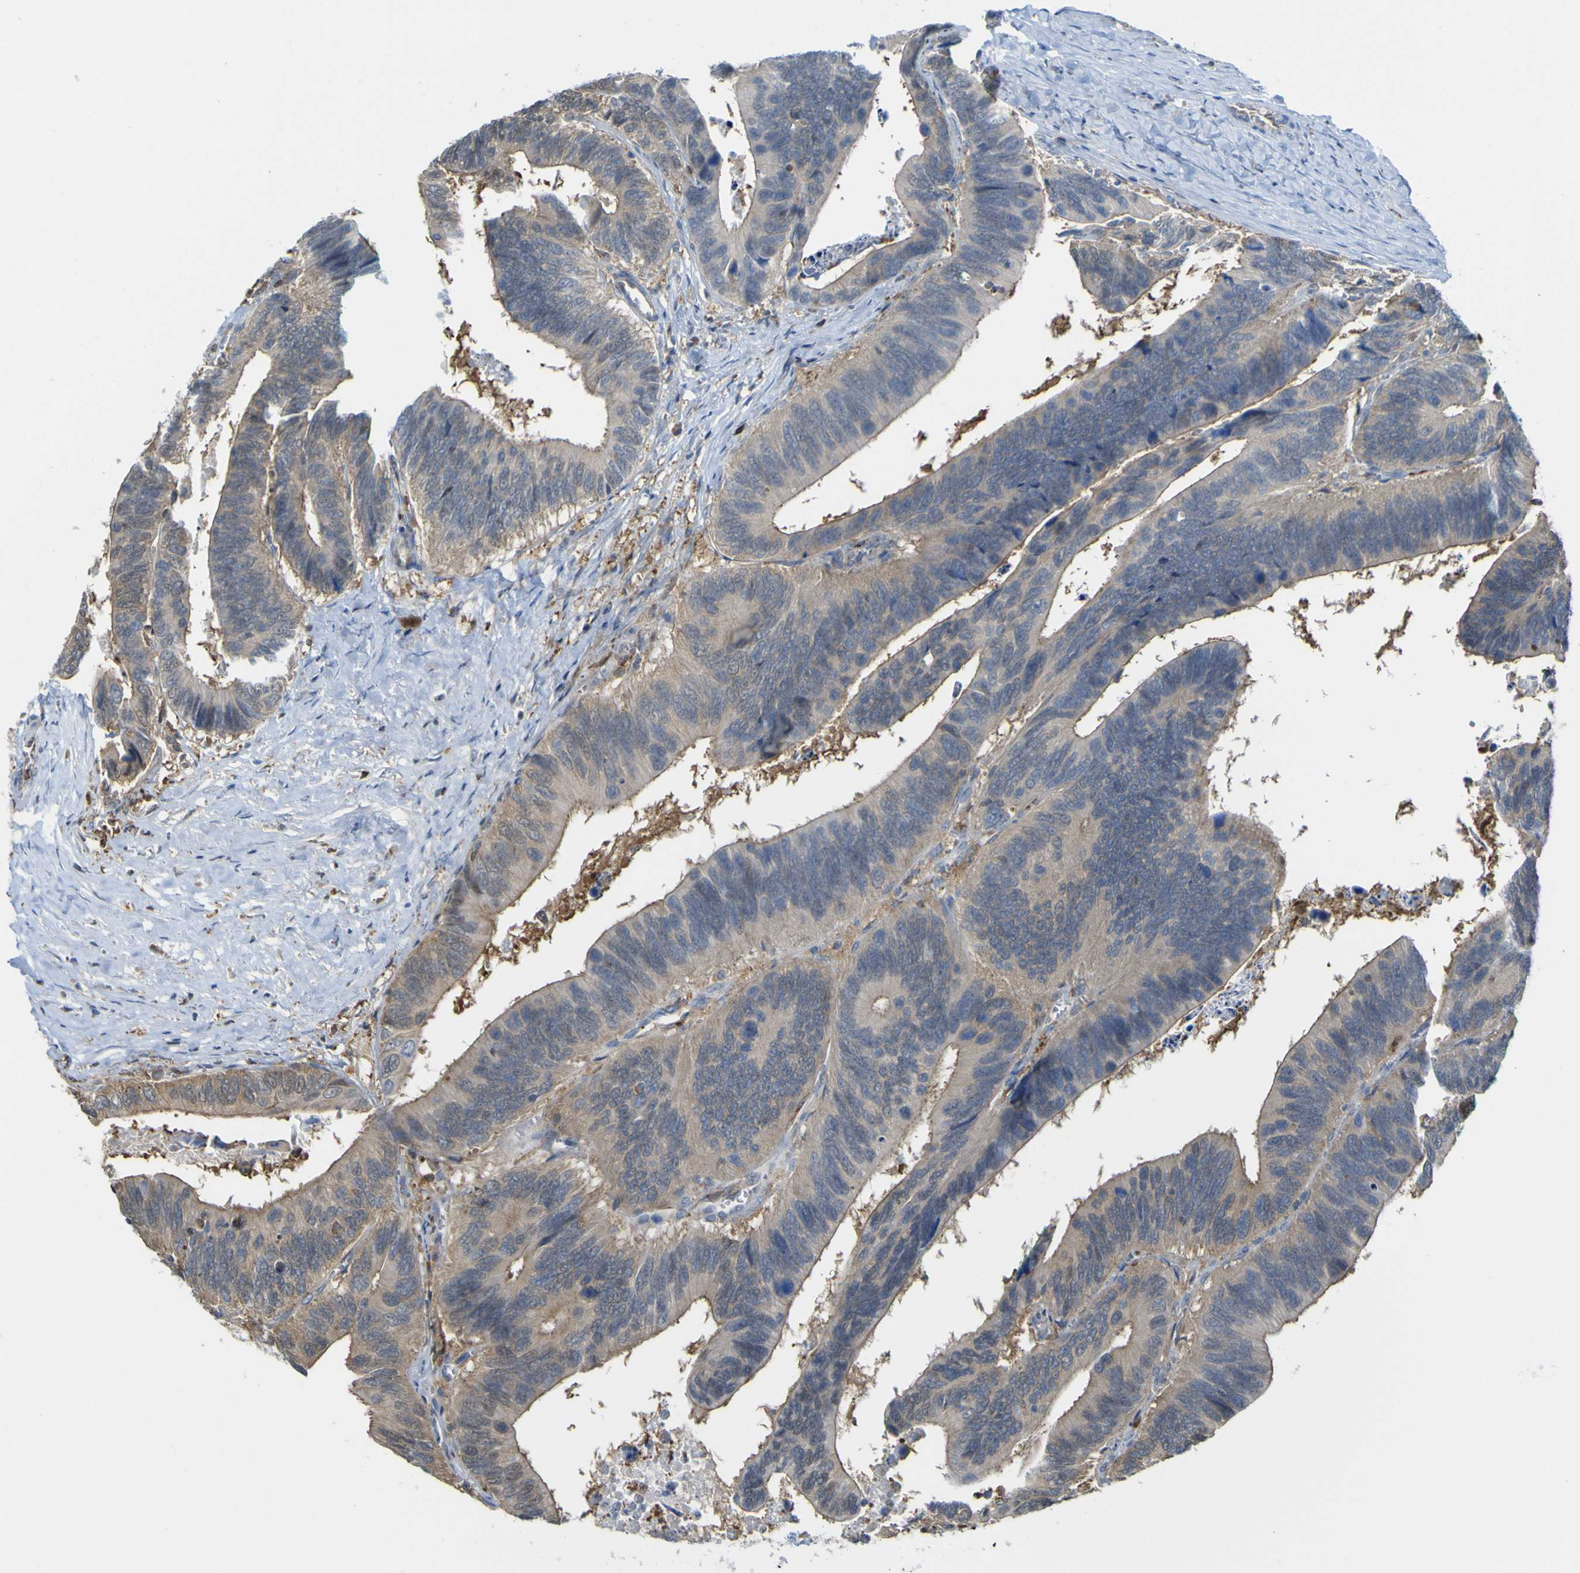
{"staining": {"intensity": "moderate", "quantity": ">75%", "location": "cytoplasmic/membranous"}, "tissue": "colorectal cancer", "cell_type": "Tumor cells", "image_type": "cancer", "snomed": [{"axis": "morphology", "description": "Adenocarcinoma, NOS"}, {"axis": "topography", "description": "Colon"}], "caption": "Colorectal adenocarcinoma was stained to show a protein in brown. There is medium levels of moderate cytoplasmic/membranous expression in about >75% of tumor cells.", "gene": "ABHD3", "patient": {"sex": "male", "age": 72}}